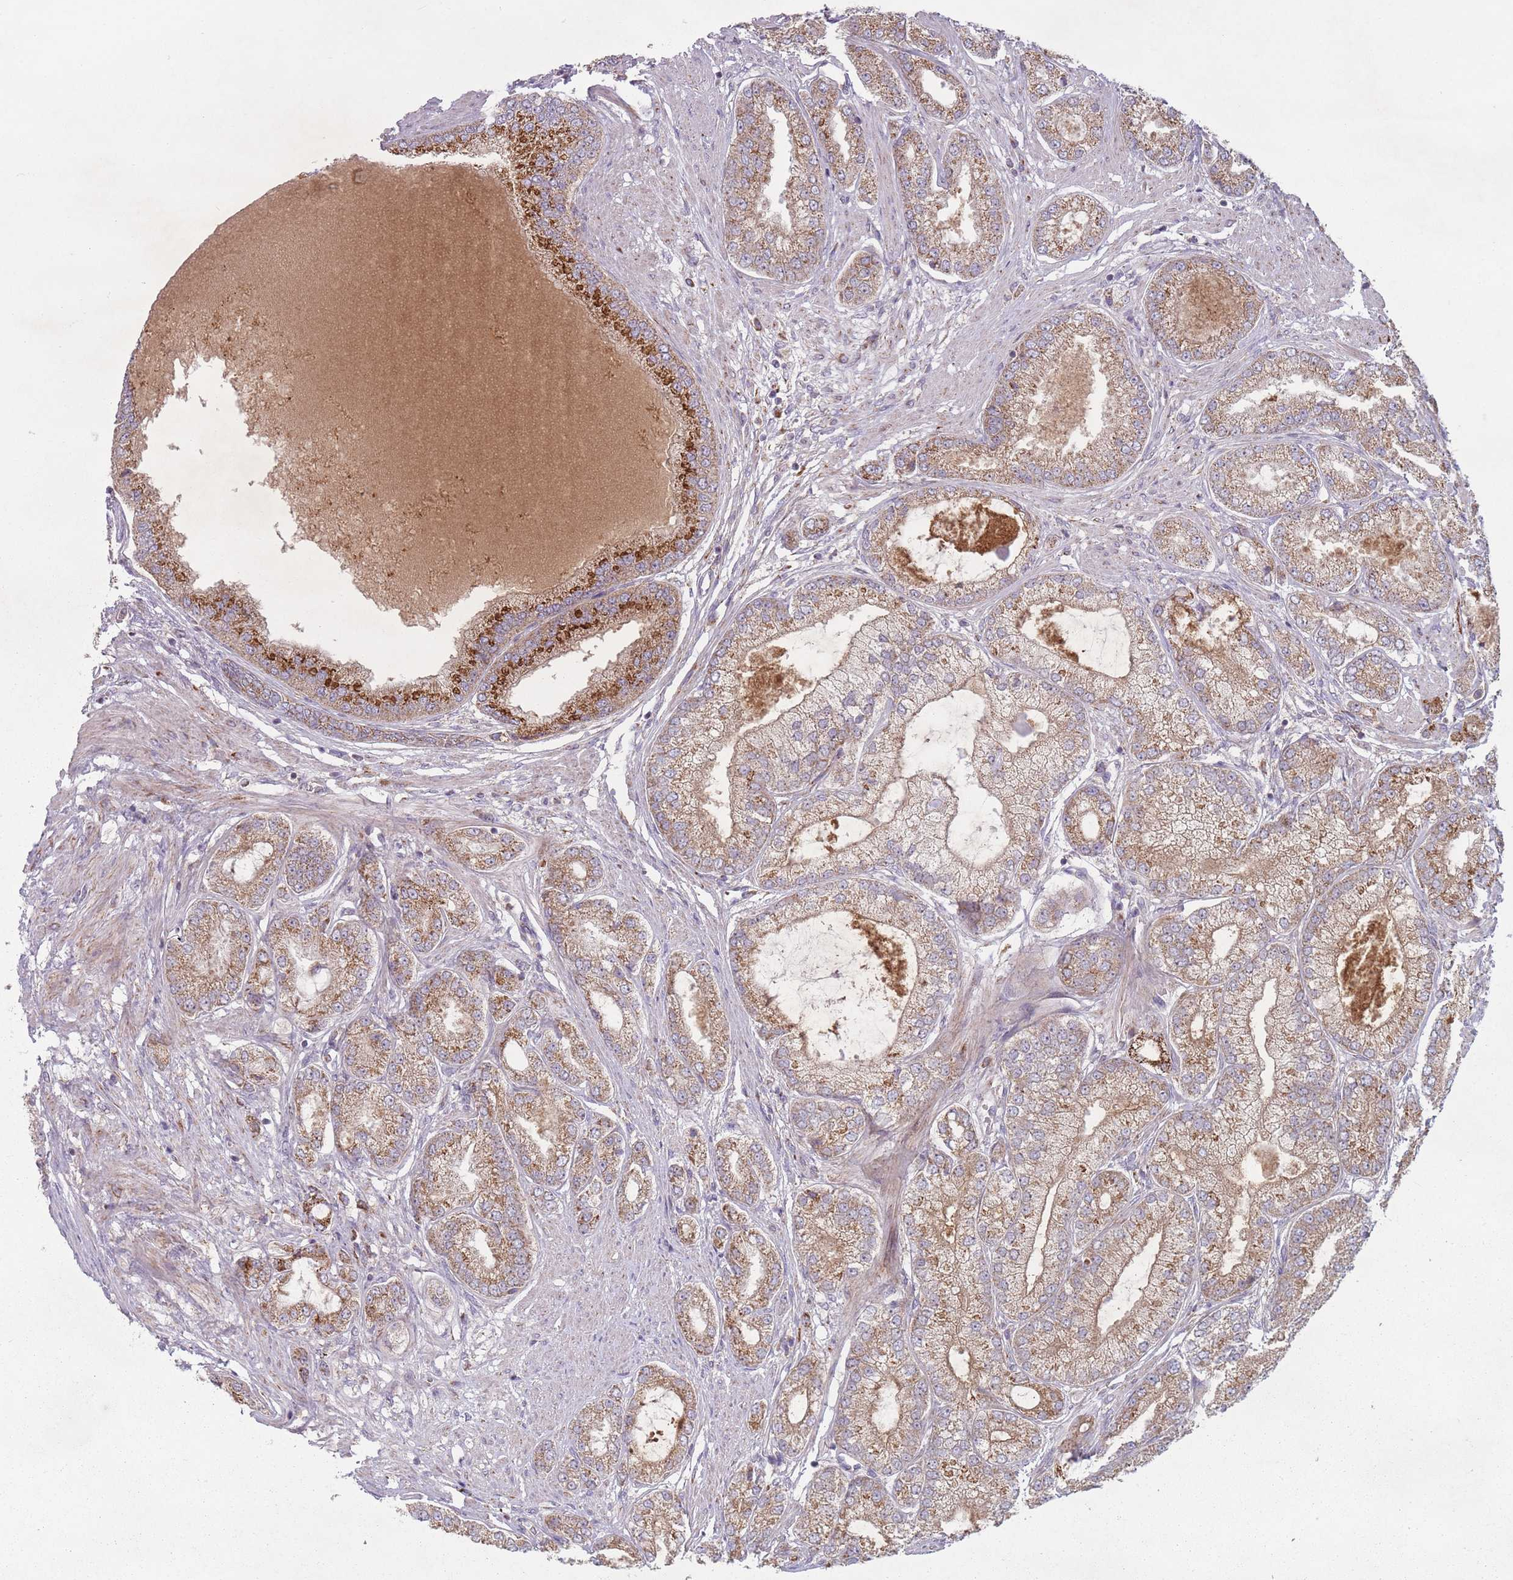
{"staining": {"intensity": "moderate", "quantity": ">75%", "location": "cytoplasmic/membranous"}, "tissue": "prostate cancer", "cell_type": "Tumor cells", "image_type": "cancer", "snomed": [{"axis": "morphology", "description": "Adenocarcinoma, High grade"}, {"axis": "topography", "description": "Prostate"}], "caption": "A high-resolution image shows IHC staining of high-grade adenocarcinoma (prostate), which exhibits moderate cytoplasmic/membranous positivity in approximately >75% of tumor cells. (brown staining indicates protein expression, while blue staining denotes nuclei).", "gene": "OR10Q1", "patient": {"sex": "male", "age": 71}}